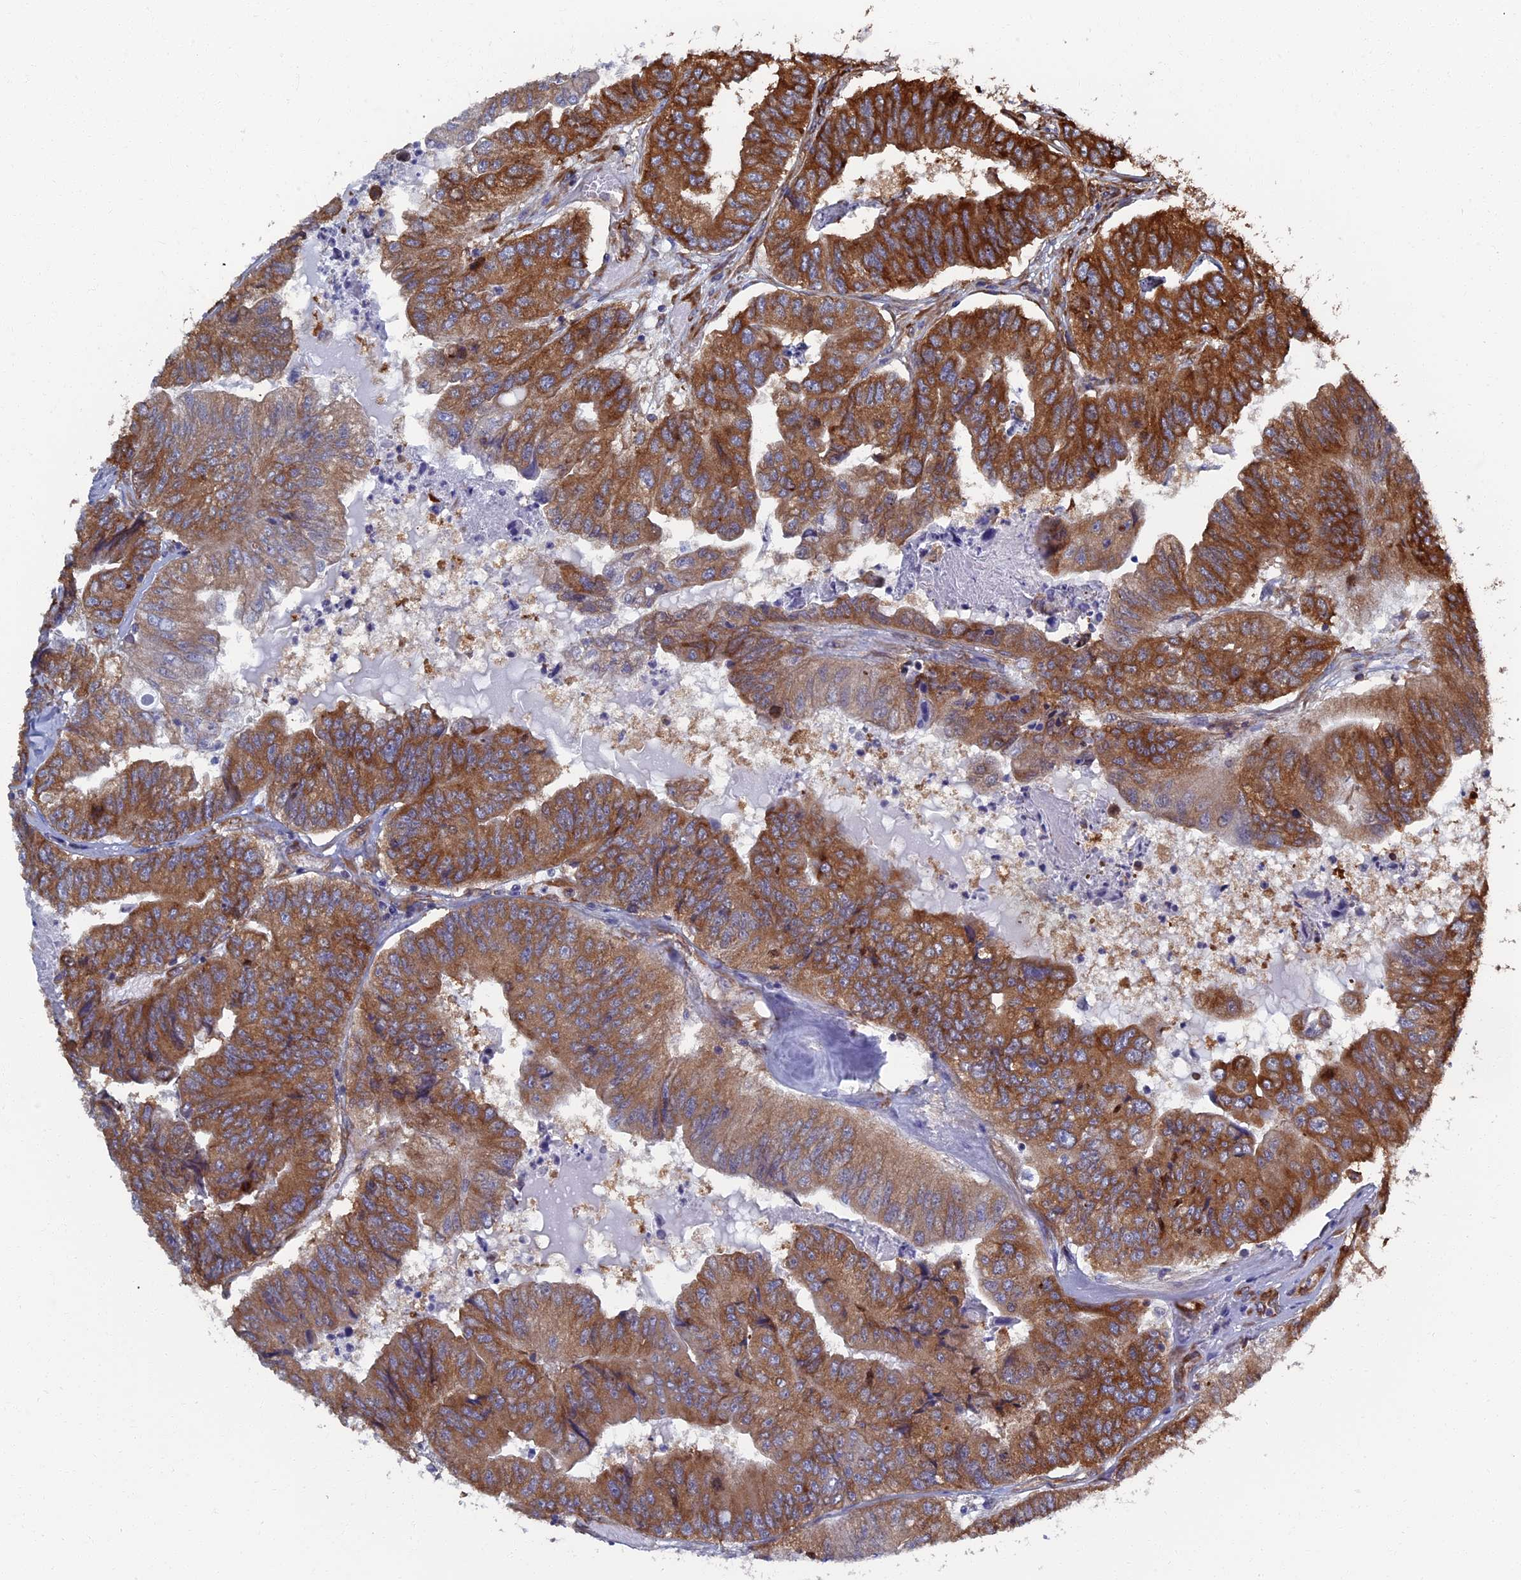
{"staining": {"intensity": "moderate", "quantity": ">75%", "location": "cytoplasmic/membranous"}, "tissue": "colorectal cancer", "cell_type": "Tumor cells", "image_type": "cancer", "snomed": [{"axis": "morphology", "description": "Adenocarcinoma, NOS"}, {"axis": "topography", "description": "Colon"}], "caption": "A medium amount of moderate cytoplasmic/membranous positivity is seen in approximately >75% of tumor cells in colorectal cancer tissue. The staining is performed using DAB (3,3'-diaminobenzidine) brown chromogen to label protein expression. The nuclei are counter-stained blue using hematoxylin.", "gene": "YBX1", "patient": {"sex": "female", "age": 67}}